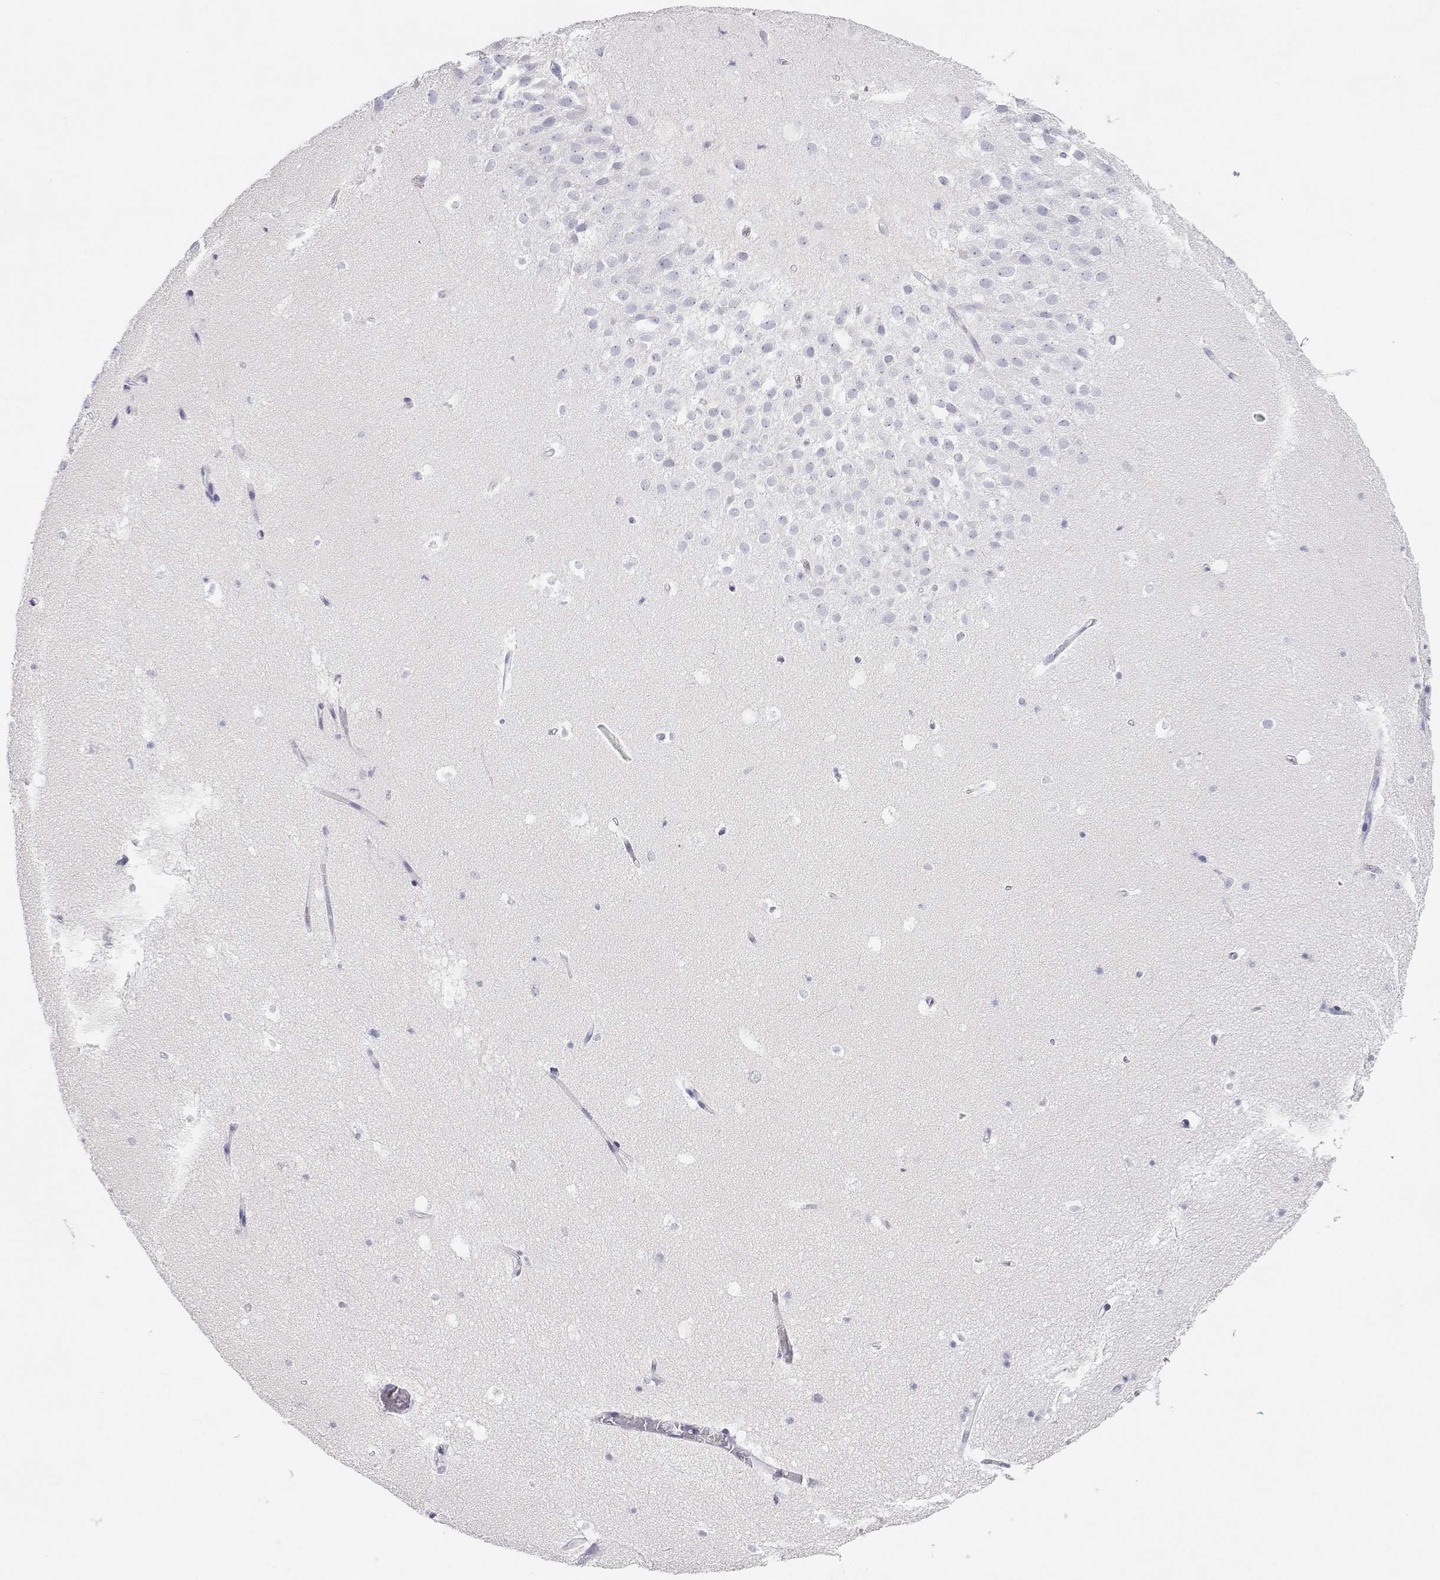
{"staining": {"intensity": "negative", "quantity": "none", "location": "none"}, "tissue": "hippocampus", "cell_type": "Glial cells", "image_type": "normal", "snomed": [{"axis": "morphology", "description": "Normal tissue, NOS"}, {"axis": "topography", "description": "Hippocampus"}], "caption": "This is a photomicrograph of immunohistochemistry (IHC) staining of normal hippocampus, which shows no positivity in glial cells.", "gene": "ANKRD65", "patient": {"sex": "male", "age": 26}}